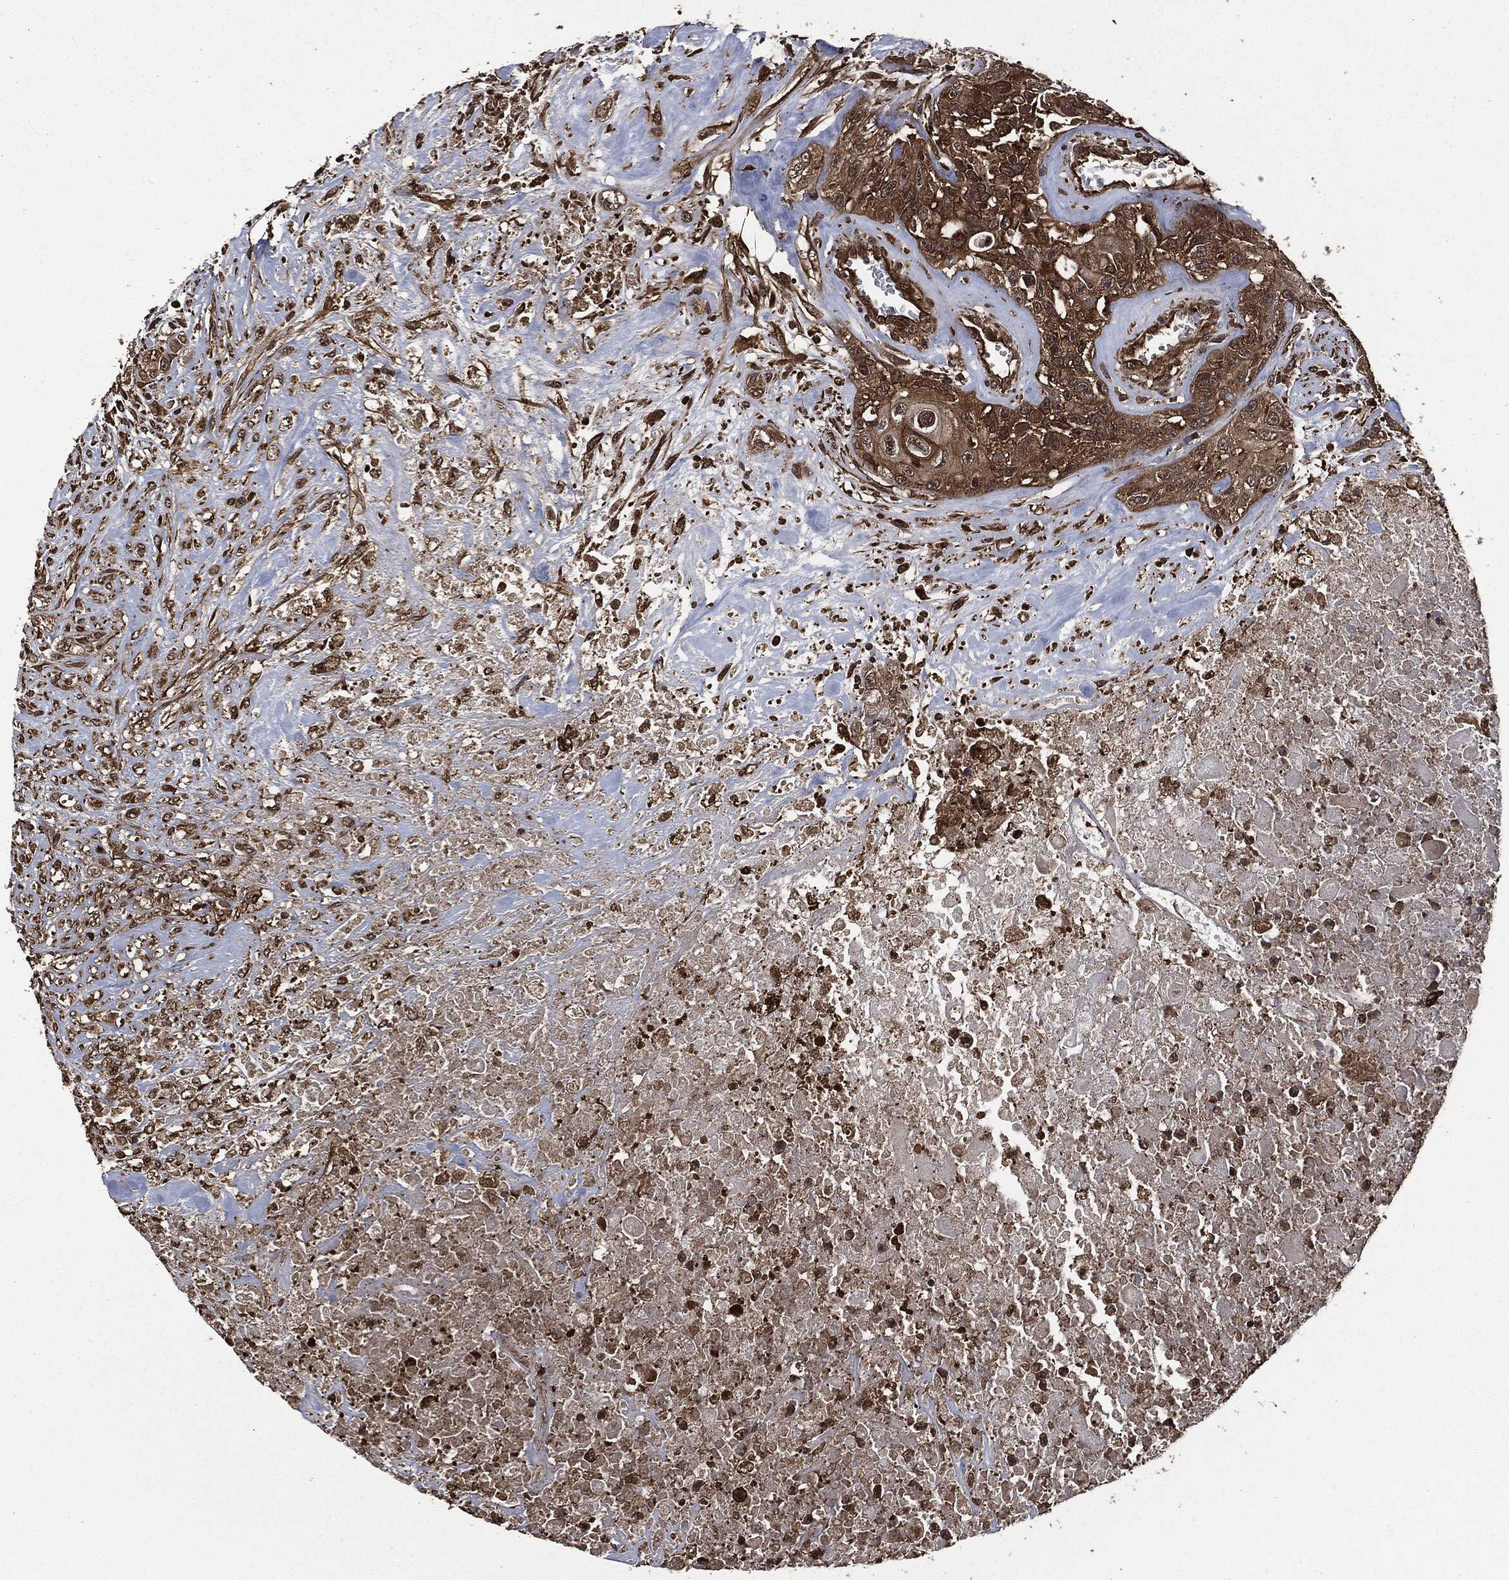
{"staining": {"intensity": "strong", "quantity": ">75%", "location": "cytoplasmic/membranous"}, "tissue": "urothelial cancer", "cell_type": "Tumor cells", "image_type": "cancer", "snomed": [{"axis": "morphology", "description": "Urothelial carcinoma, High grade"}, {"axis": "topography", "description": "Urinary bladder"}], "caption": "There is high levels of strong cytoplasmic/membranous positivity in tumor cells of high-grade urothelial carcinoma, as demonstrated by immunohistochemical staining (brown color).", "gene": "HRAS", "patient": {"sex": "female", "age": 56}}